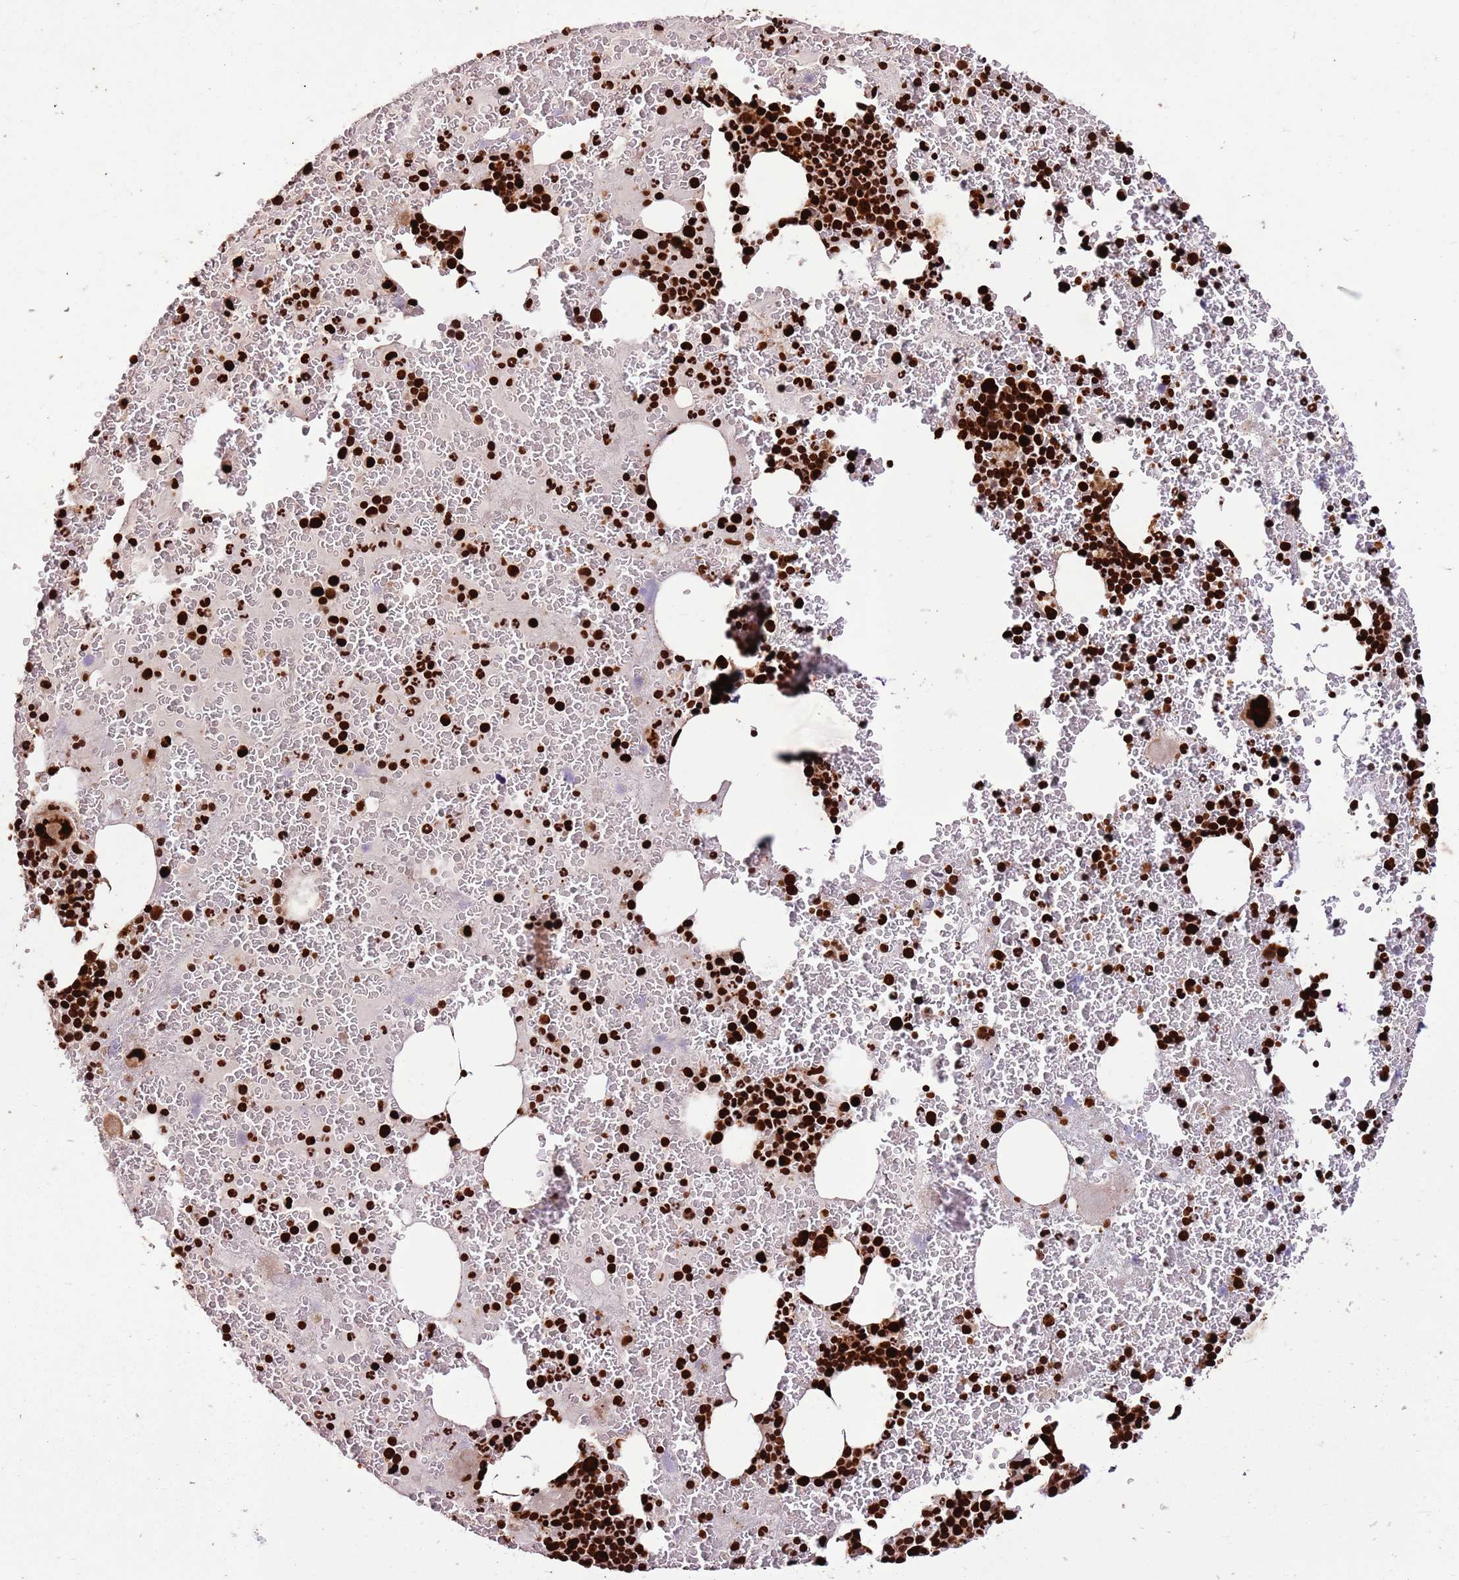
{"staining": {"intensity": "strong", "quantity": ">75%", "location": "cytoplasmic/membranous,nuclear"}, "tissue": "bone marrow", "cell_type": "Hematopoietic cells", "image_type": "normal", "snomed": [{"axis": "morphology", "description": "Normal tissue, NOS"}, {"axis": "topography", "description": "Bone marrow"}], "caption": "Bone marrow stained with a brown dye demonstrates strong cytoplasmic/membranous,nuclear positive staining in about >75% of hematopoietic cells.", "gene": "HNRNPAB", "patient": {"sex": "male", "age": 26}}